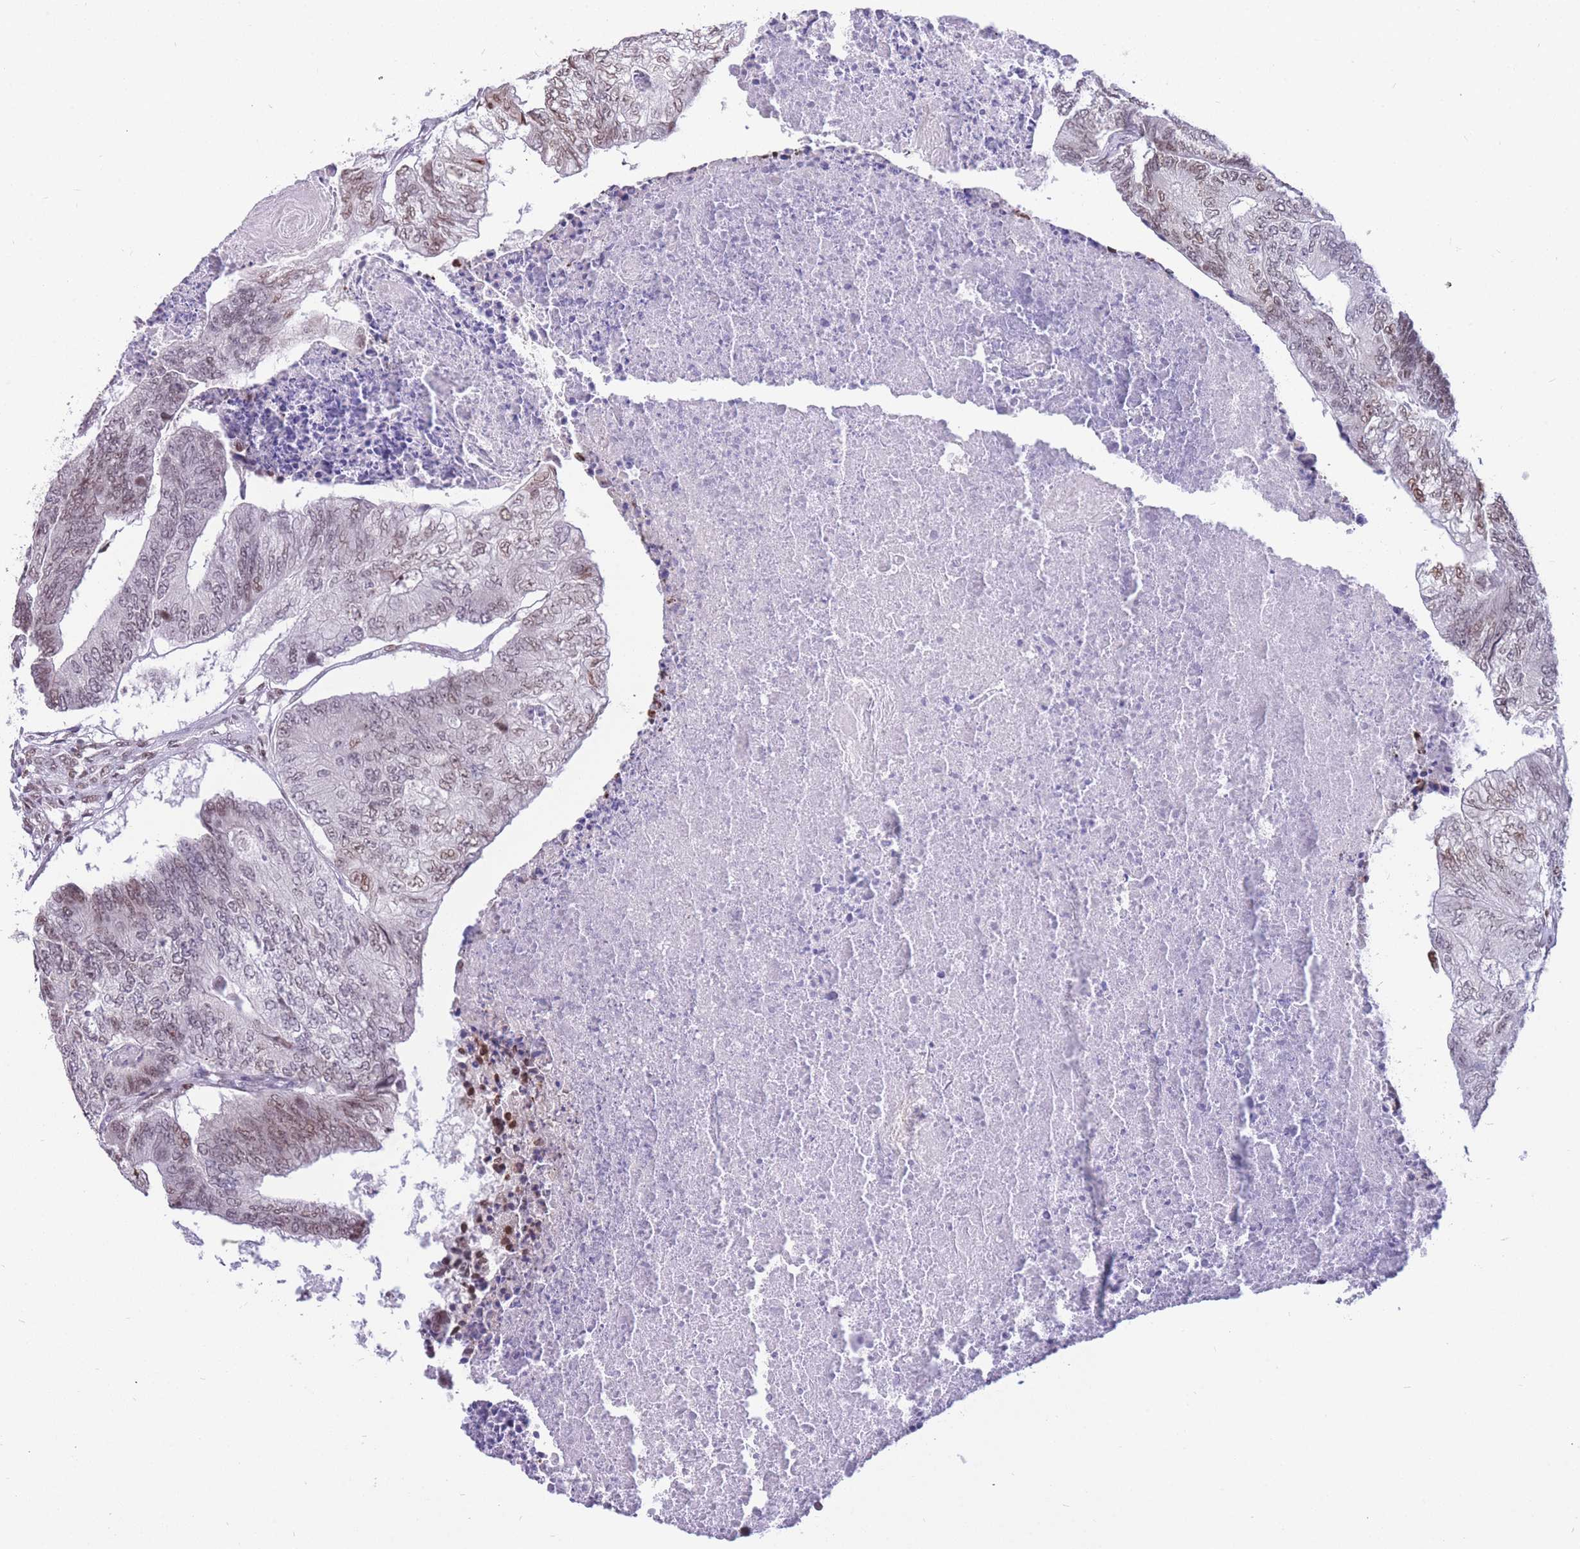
{"staining": {"intensity": "weak", "quantity": "25%-75%", "location": "nuclear"}, "tissue": "colorectal cancer", "cell_type": "Tumor cells", "image_type": "cancer", "snomed": [{"axis": "morphology", "description": "Adenocarcinoma, NOS"}, {"axis": "topography", "description": "Colon"}], "caption": "Human colorectal cancer (adenocarcinoma) stained with a protein marker demonstrates weak staining in tumor cells.", "gene": "HMGN1", "patient": {"sex": "female", "age": 67}}